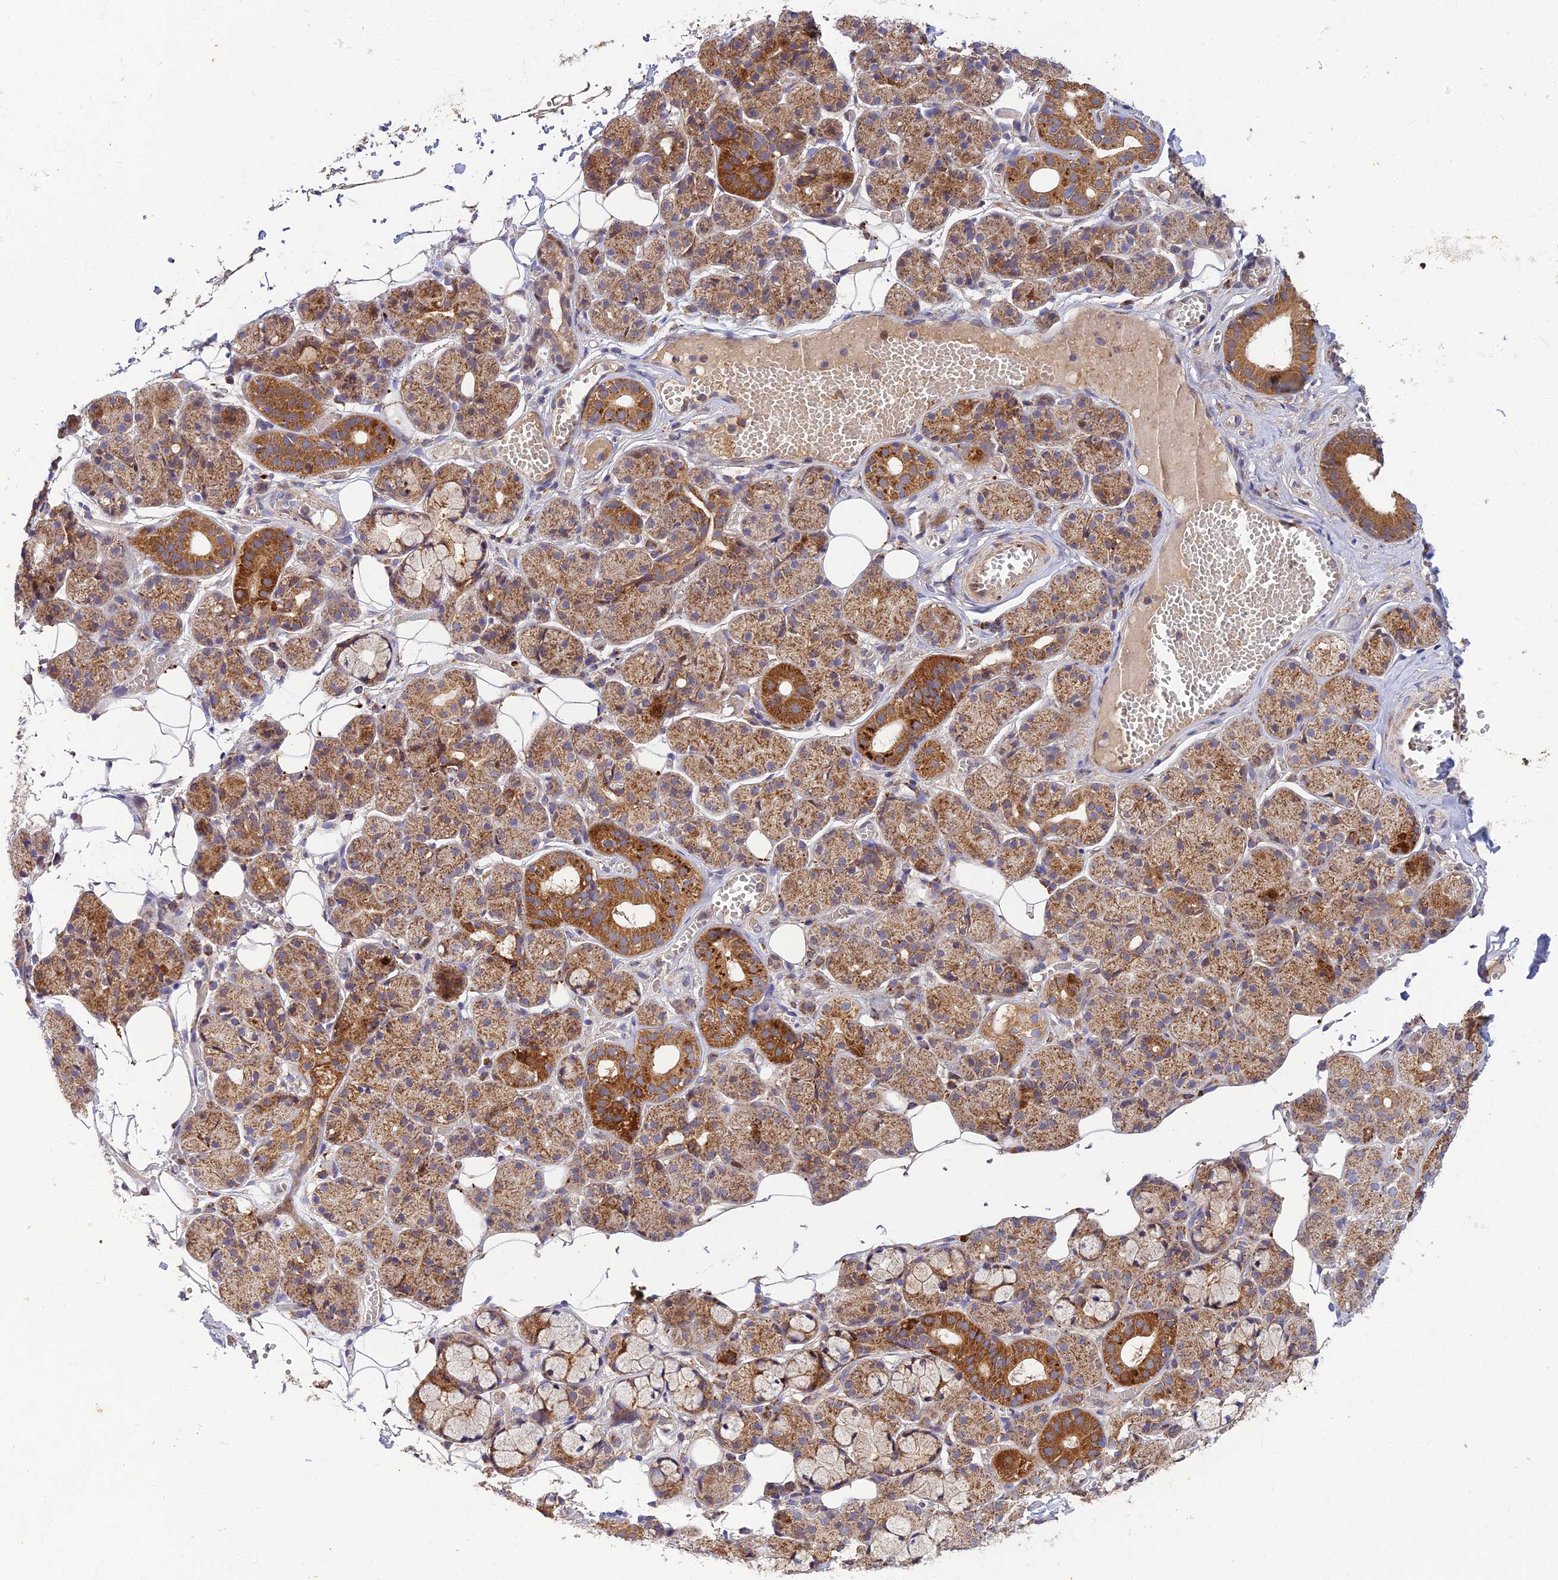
{"staining": {"intensity": "strong", "quantity": ">75%", "location": "cytoplasmic/membranous"}, "tissue": "salivary gland", "cell_type": "Glandular cells", "image_type": "normal", "snomed": [{"axis": "morphology", "description": "Normal tissue, NOS"}, {"axis": "topography", "description": "Salivary gland"}], "caption": "IHC staining of normal salivary gland, which exhibits high levels of strong cytoplasmic/membranous staining in about >75% of glandular cells indicating strong cytoplasmic/membranous protein staining. The staining was performed using DAB (3,3'-diaminobenzidine) (brown) for protein detection and nuclei were counterstained in hematoxylin (blue).", "gene": "PODNL1", "patient": {"sex": "male", "age": 63}}